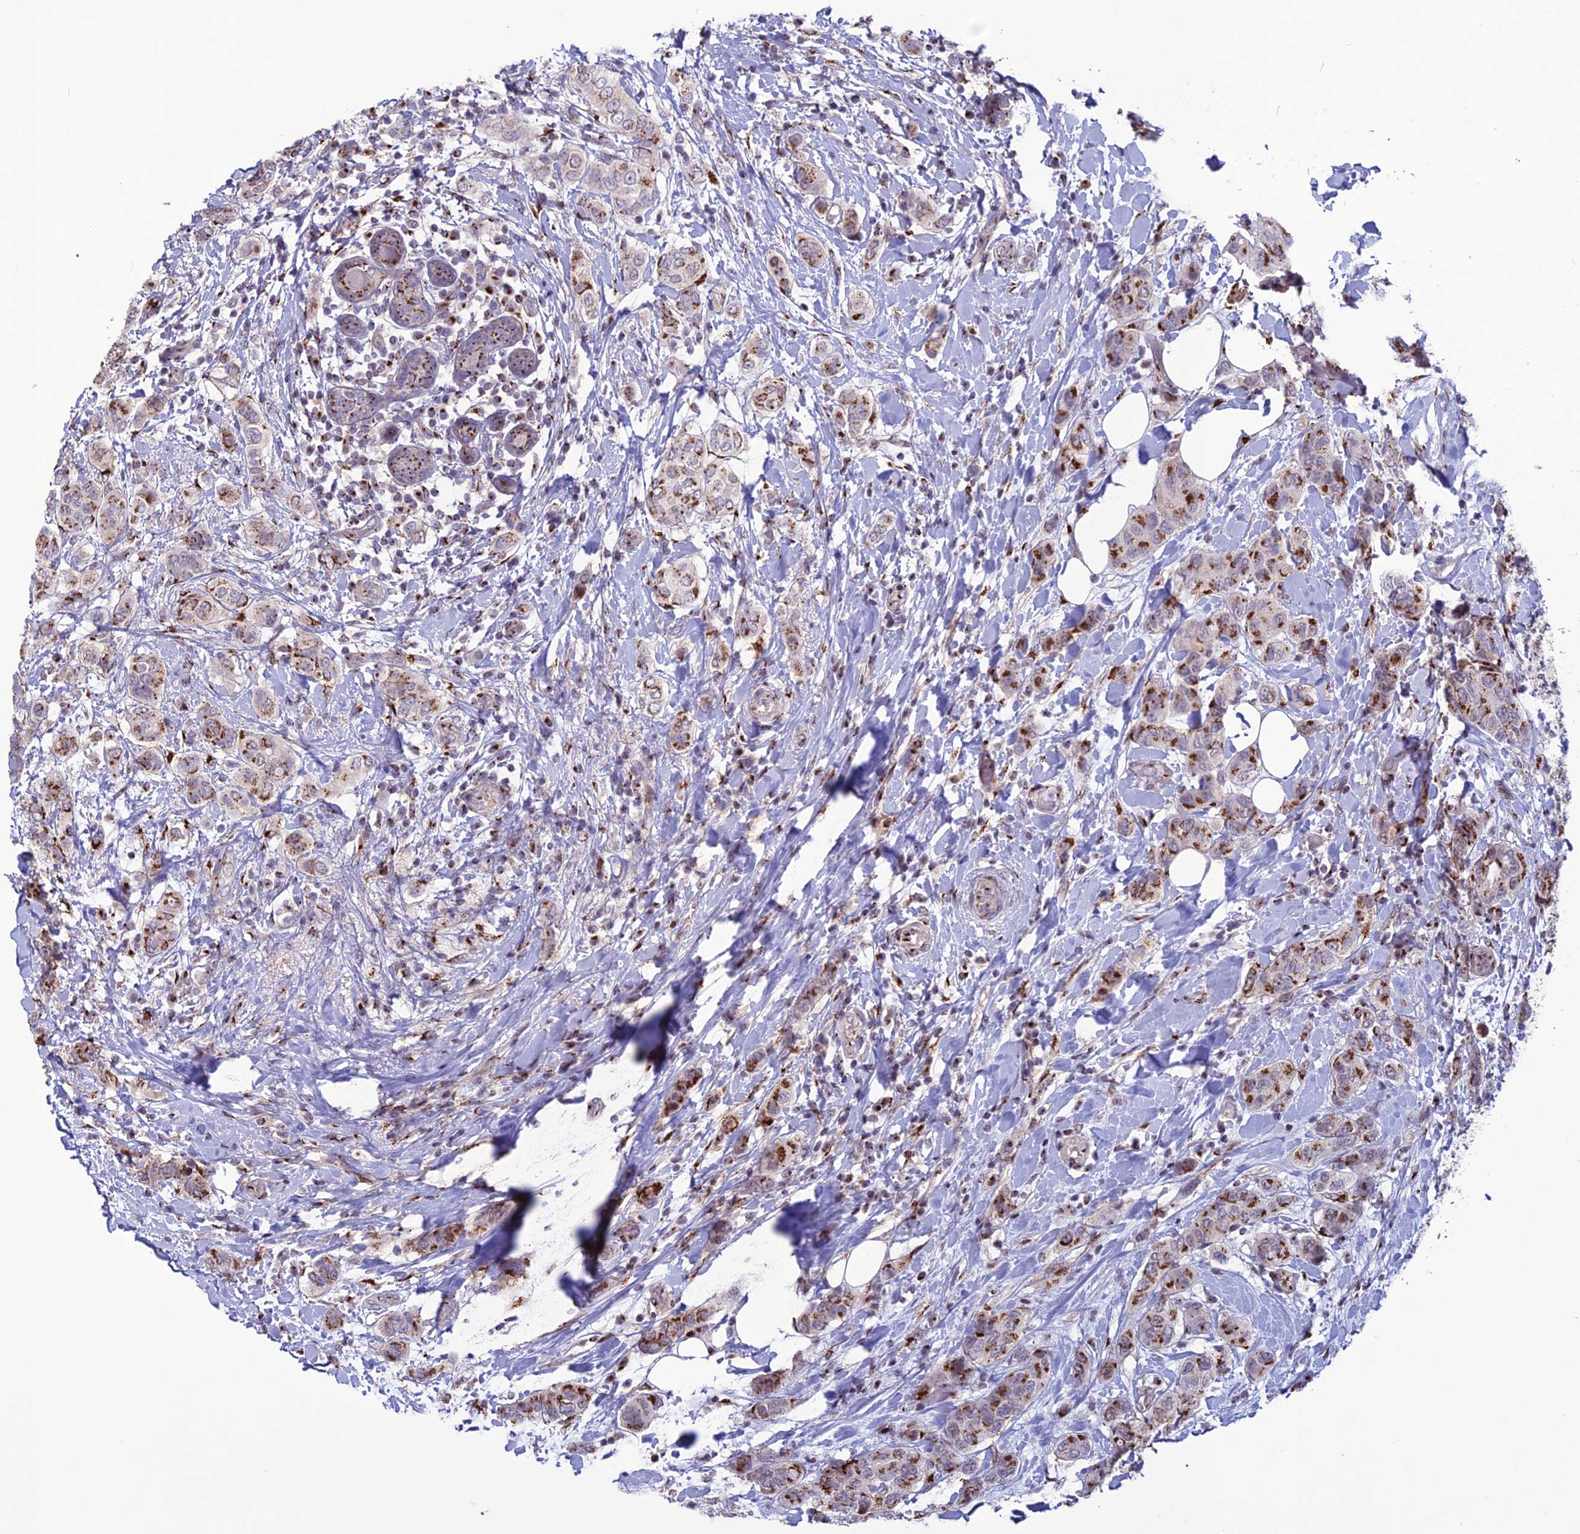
{"staining": {"intensity": "strong", "quantity": ">75%", "location": "cytoplasmic/membranous"}, "tissue": "breast cancer", "cell_type": "Tumor cells", "image_type": "cancer", "snomed": [{"axis": "morphology", "description": "Lobular carcinoma"}, {"axis": "topography", "description": "Breast"}], "caption": "High-power microscopy captured an immunohistochemistry histopathology image of breast cancer (lobular carcinoma), revealing strong cytoplasmic/membranous expression in approximately >75% of tumor cells.", "gene": "PLEKHA4", "patient": {"sex": "female", "age": 51}}